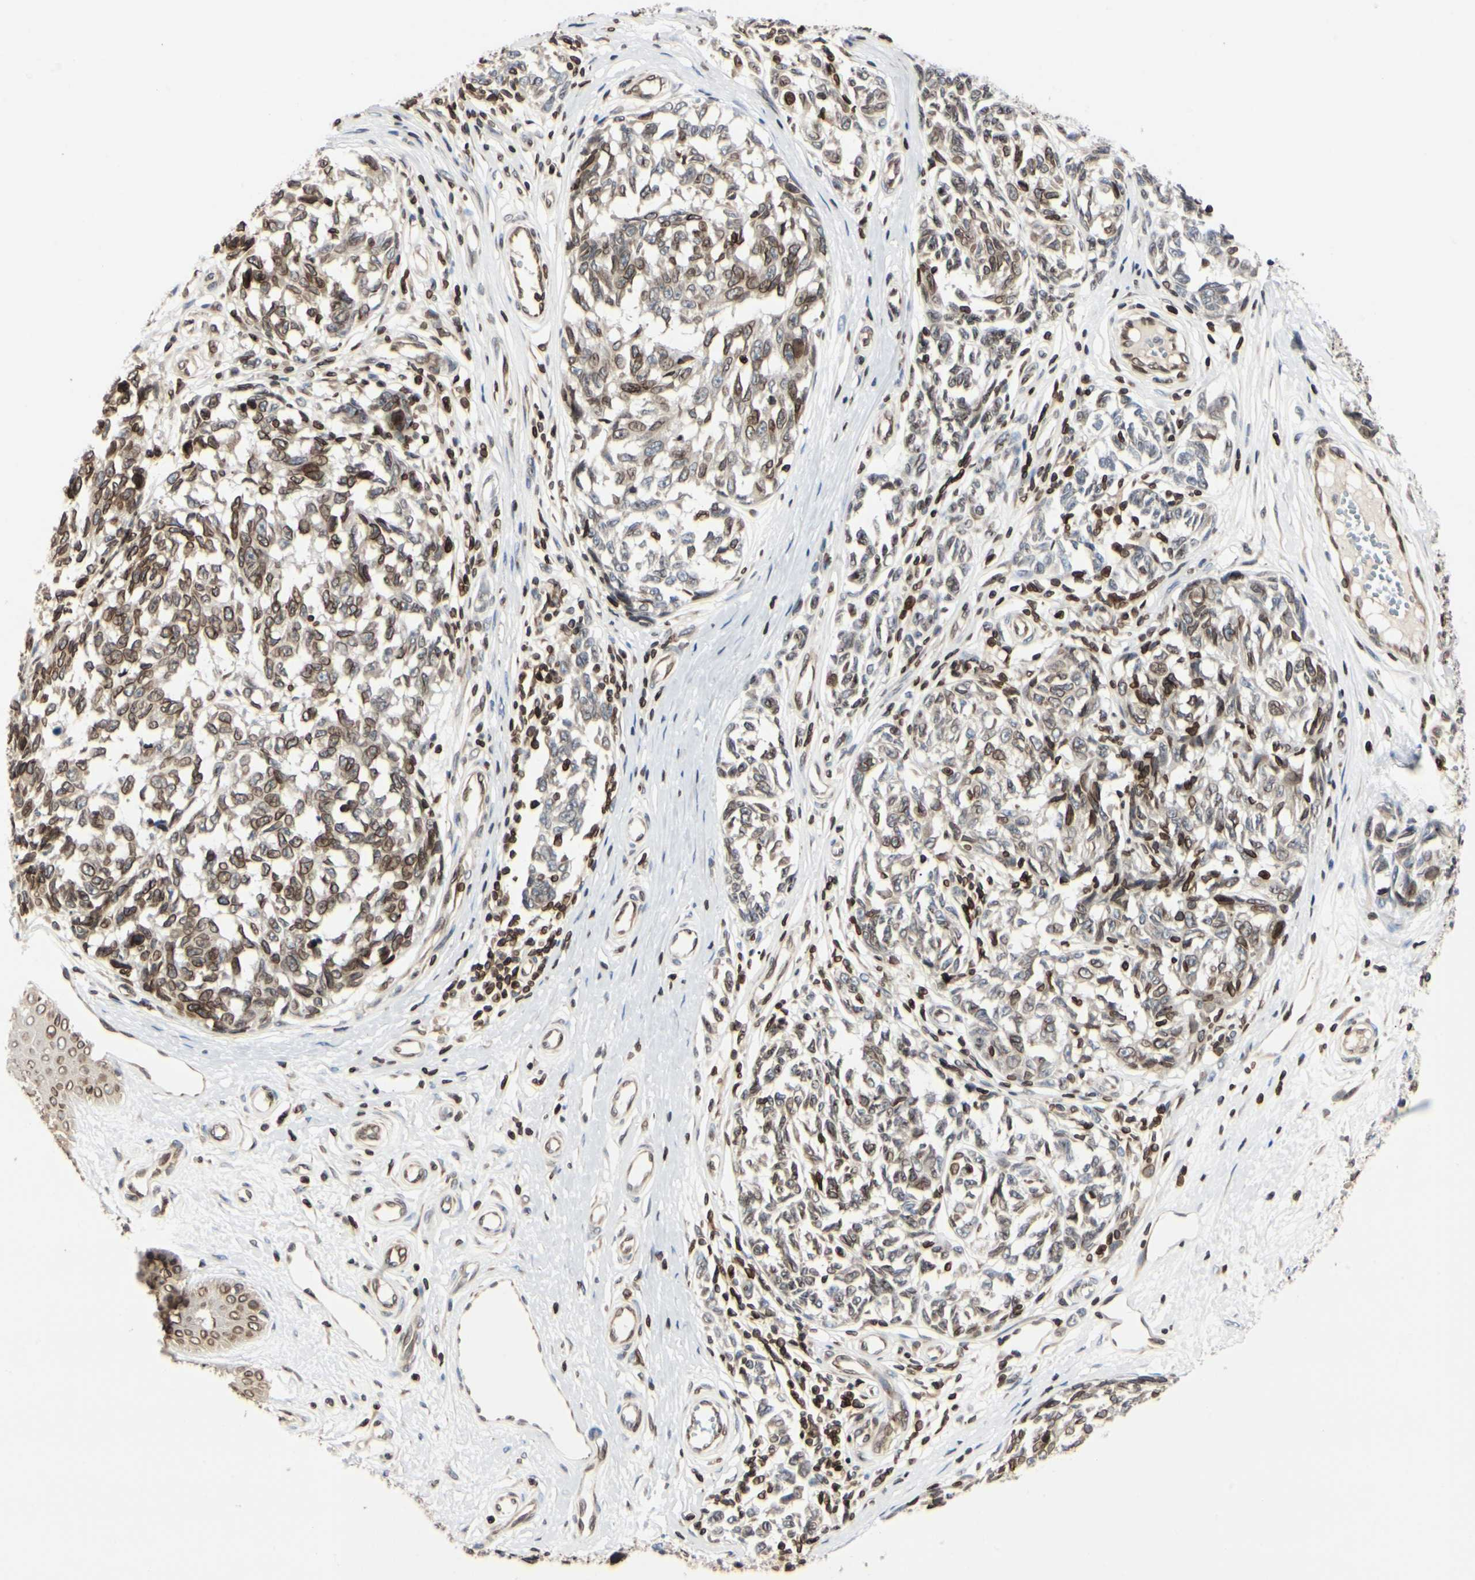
{"staining": {"intensity": "moderate", "quantity": "25%-75%", "location": "cytoplasmic/membranous,nuclear"}, "tissue": "melanoma", "cell_type": "Tumor cells", "image_type": "cancer", "snomed": [{"axis": "morphology", "description": "Malignant melanoma, NOS"}, {"axis": "topography", "description": "Skin"}], "caption": "The photomicrograph demonstrates staining of melanoma, revealing moderate cytoplasmic/membranous and nuclear protein positivity (brown color) within tumor cells.", "gene": "TMPO", "patient": {"sex": "female", "age": 64}}